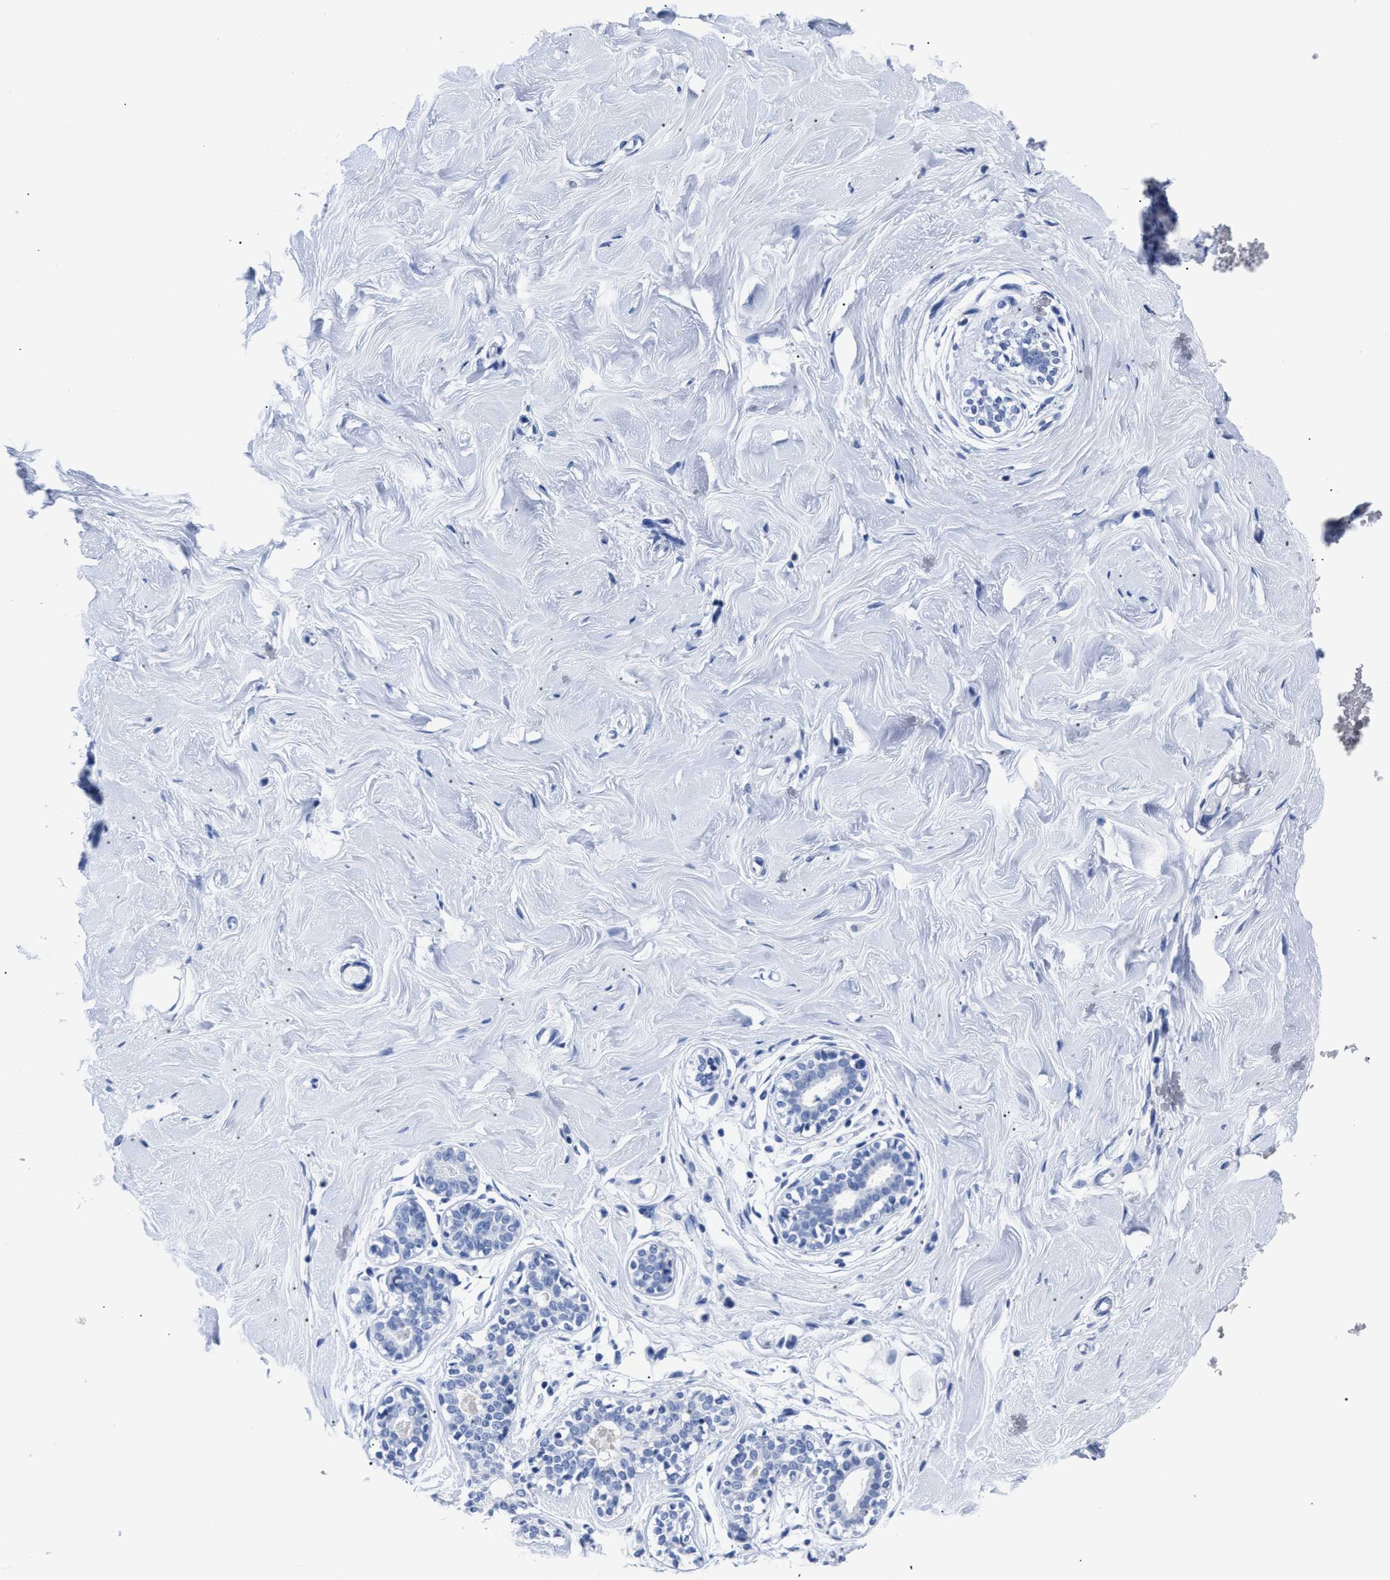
{"staining": {"intensity": "negative", "quantity": "none", "location": "none"}, "tissue": "breast", "cell_type": "Adipocytes", "image_type": "normal", "snomed": [{"axis": "morphology", "description": "Normal tissue, NOS"}, {"axis": "topography", "description": "Breast"}], "caption": "Photomicrograph shows no significant protein positivity in adipocytes of benign breast.", "gene": "ALPG", "patient": {"sex": "female", "age": 23}}